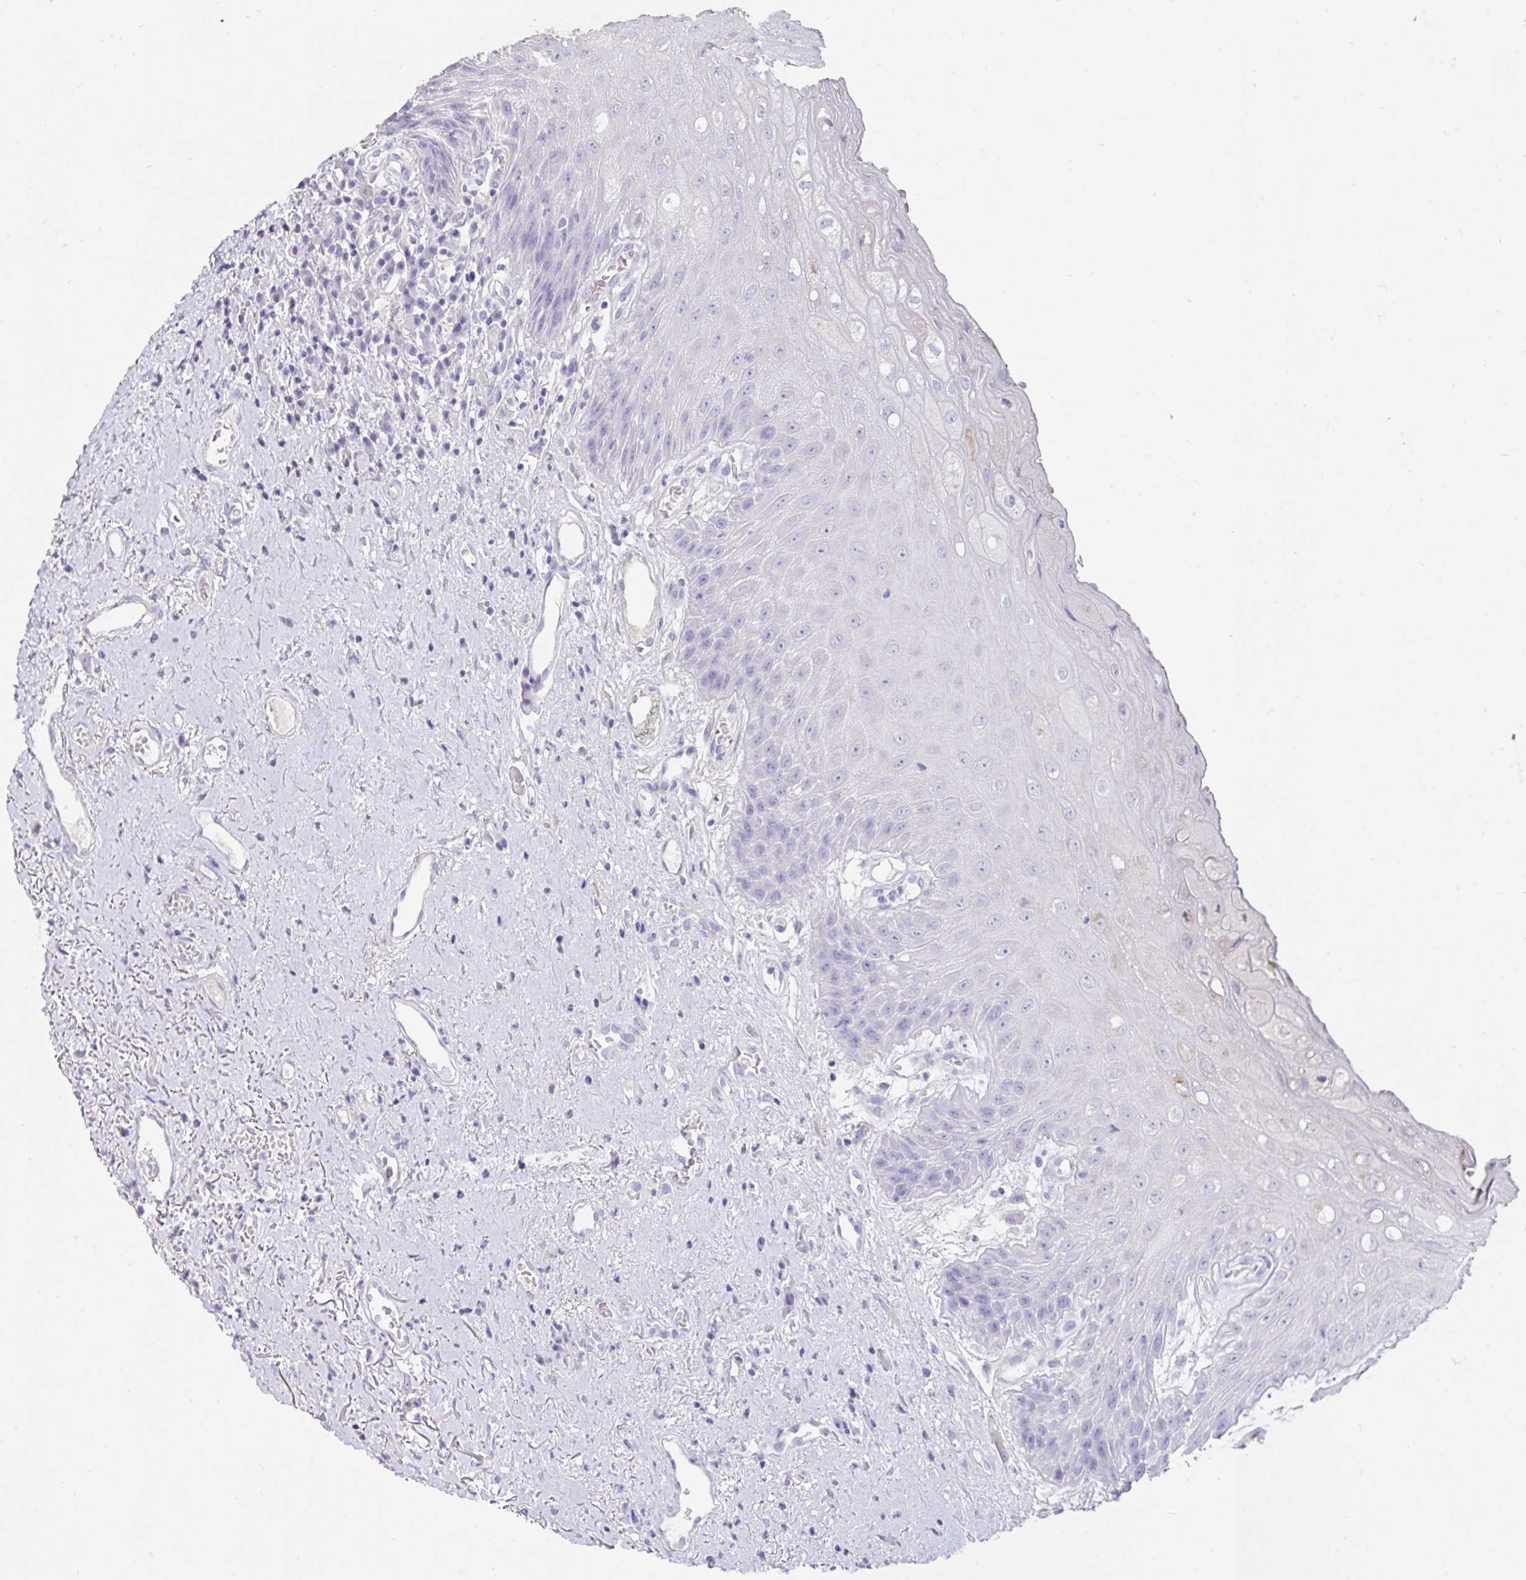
{"staining": {"intensity": "negative", "quantity": "none", "location": "none"}, "tissue": "oral mucosa", "cell_type": "Squamous epithelial cells", "image_type": "normal", "snomed": [{"axis": "morphology", "description": "Normal tissue, NOS"}, {"axis": "morphology", "description": "Squamous cell carcinoma, NOS"}, {"axis": "topography", "description": "Oral tissue"}, {"axis": "topography", "description": "Peripheral nerve tissue"}, {"axis": "topography", "description": "Head-Neck"}], "caption": "This is an immunohistochemistry photomicrograph of normal human oral mucosa. There is no expression in squamous epithelial cells.", "gene": "TNNC1", "patient": {"sex": "female", "age": 59}}